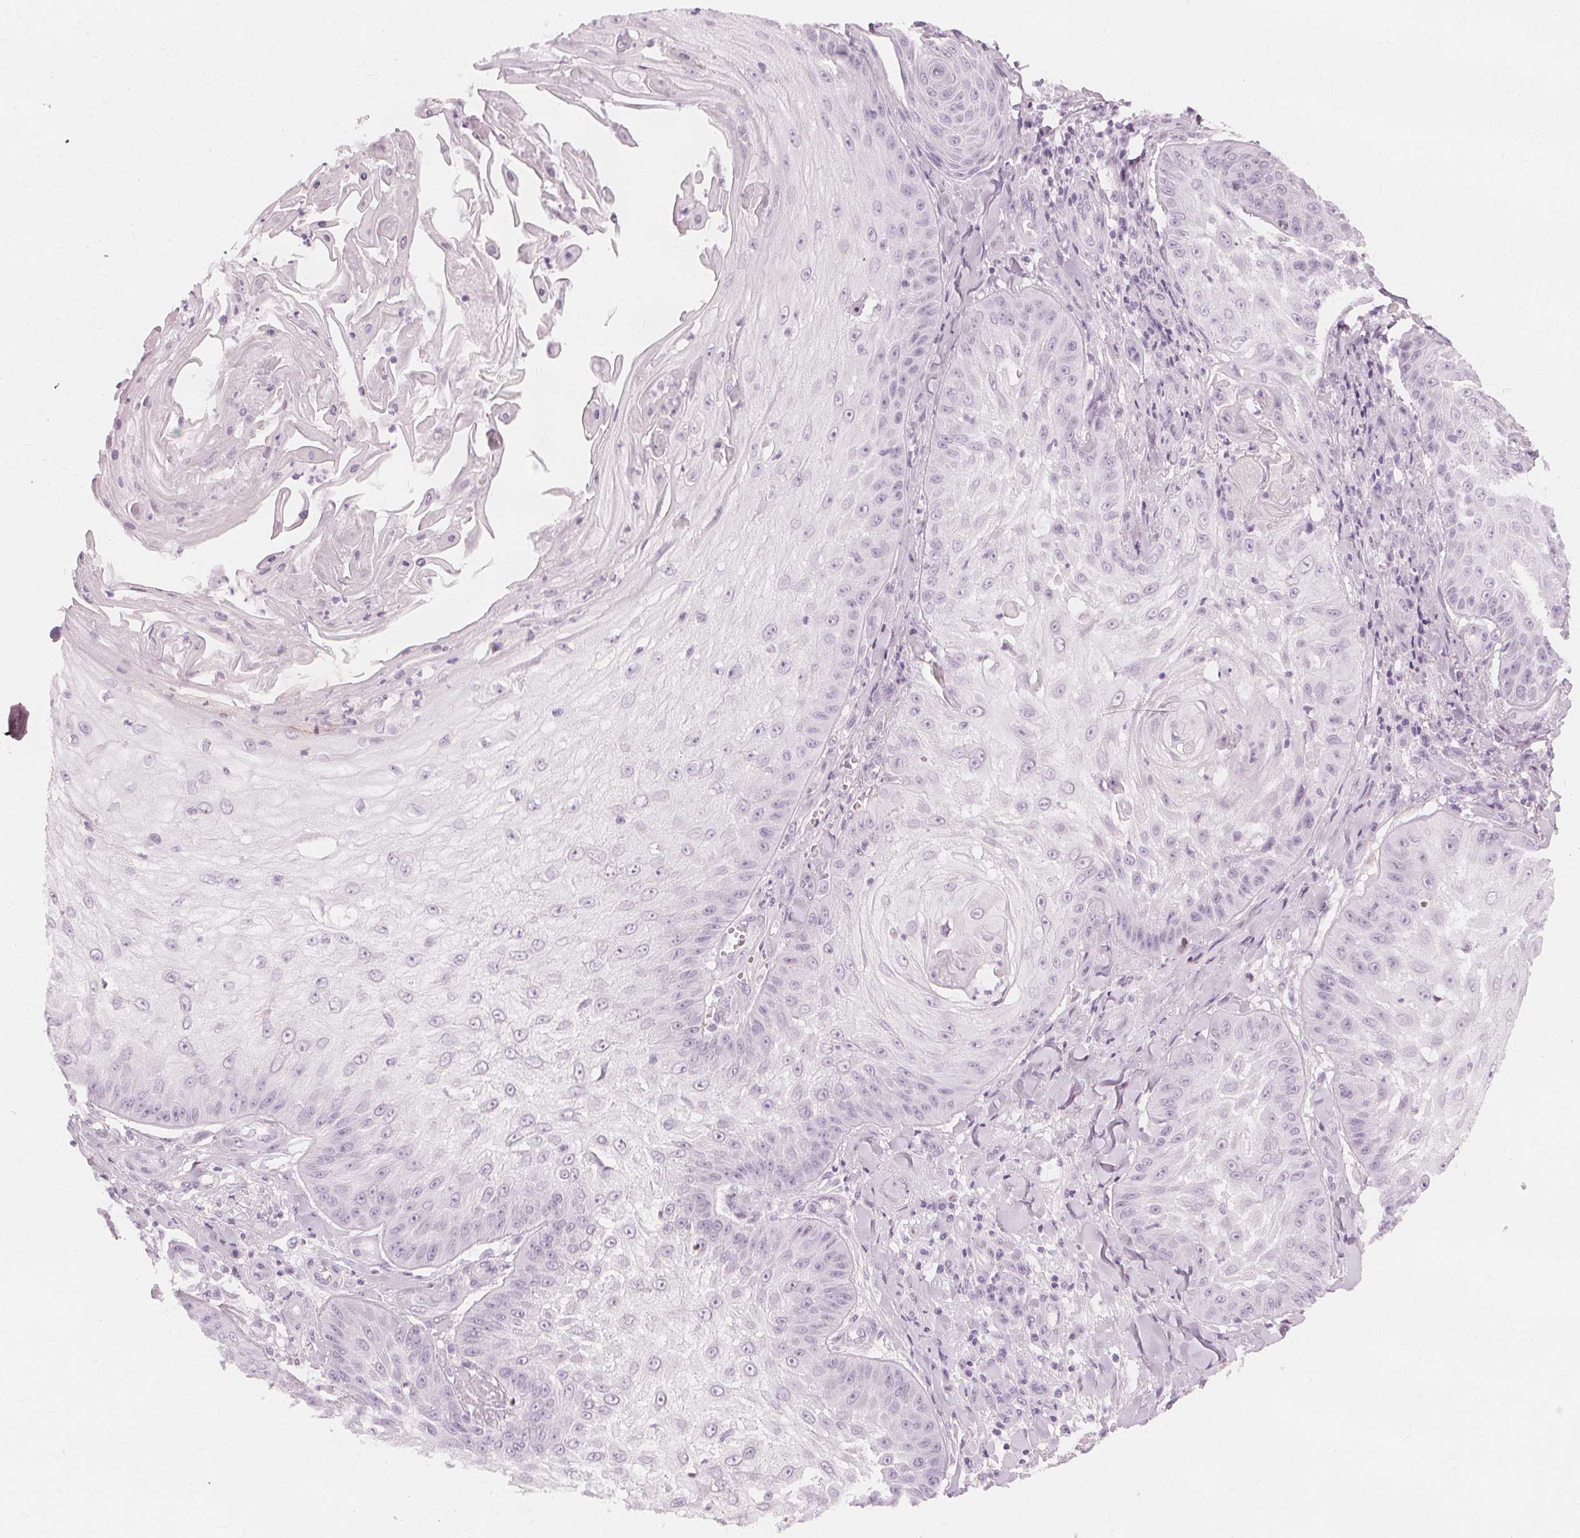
{"staining": {"intensity": "negative", "quantity": "none", "location": "none"}, "tissue": "skin cancer", "cell_type": "Tumor cells", "image_type": "cancer", "snomed": [{"axis": "morphology", "description": "Squamous cell carcinoma, NOS"}, {"axis": "topography", "description": "Skin"}], "caption": "Immunohistochemical staining of human squamous cell carcinoma (skin) displays no significant staining in tumor cells.", "gene": "TFF1", "patient": {"sex": "male", "age": 70}}